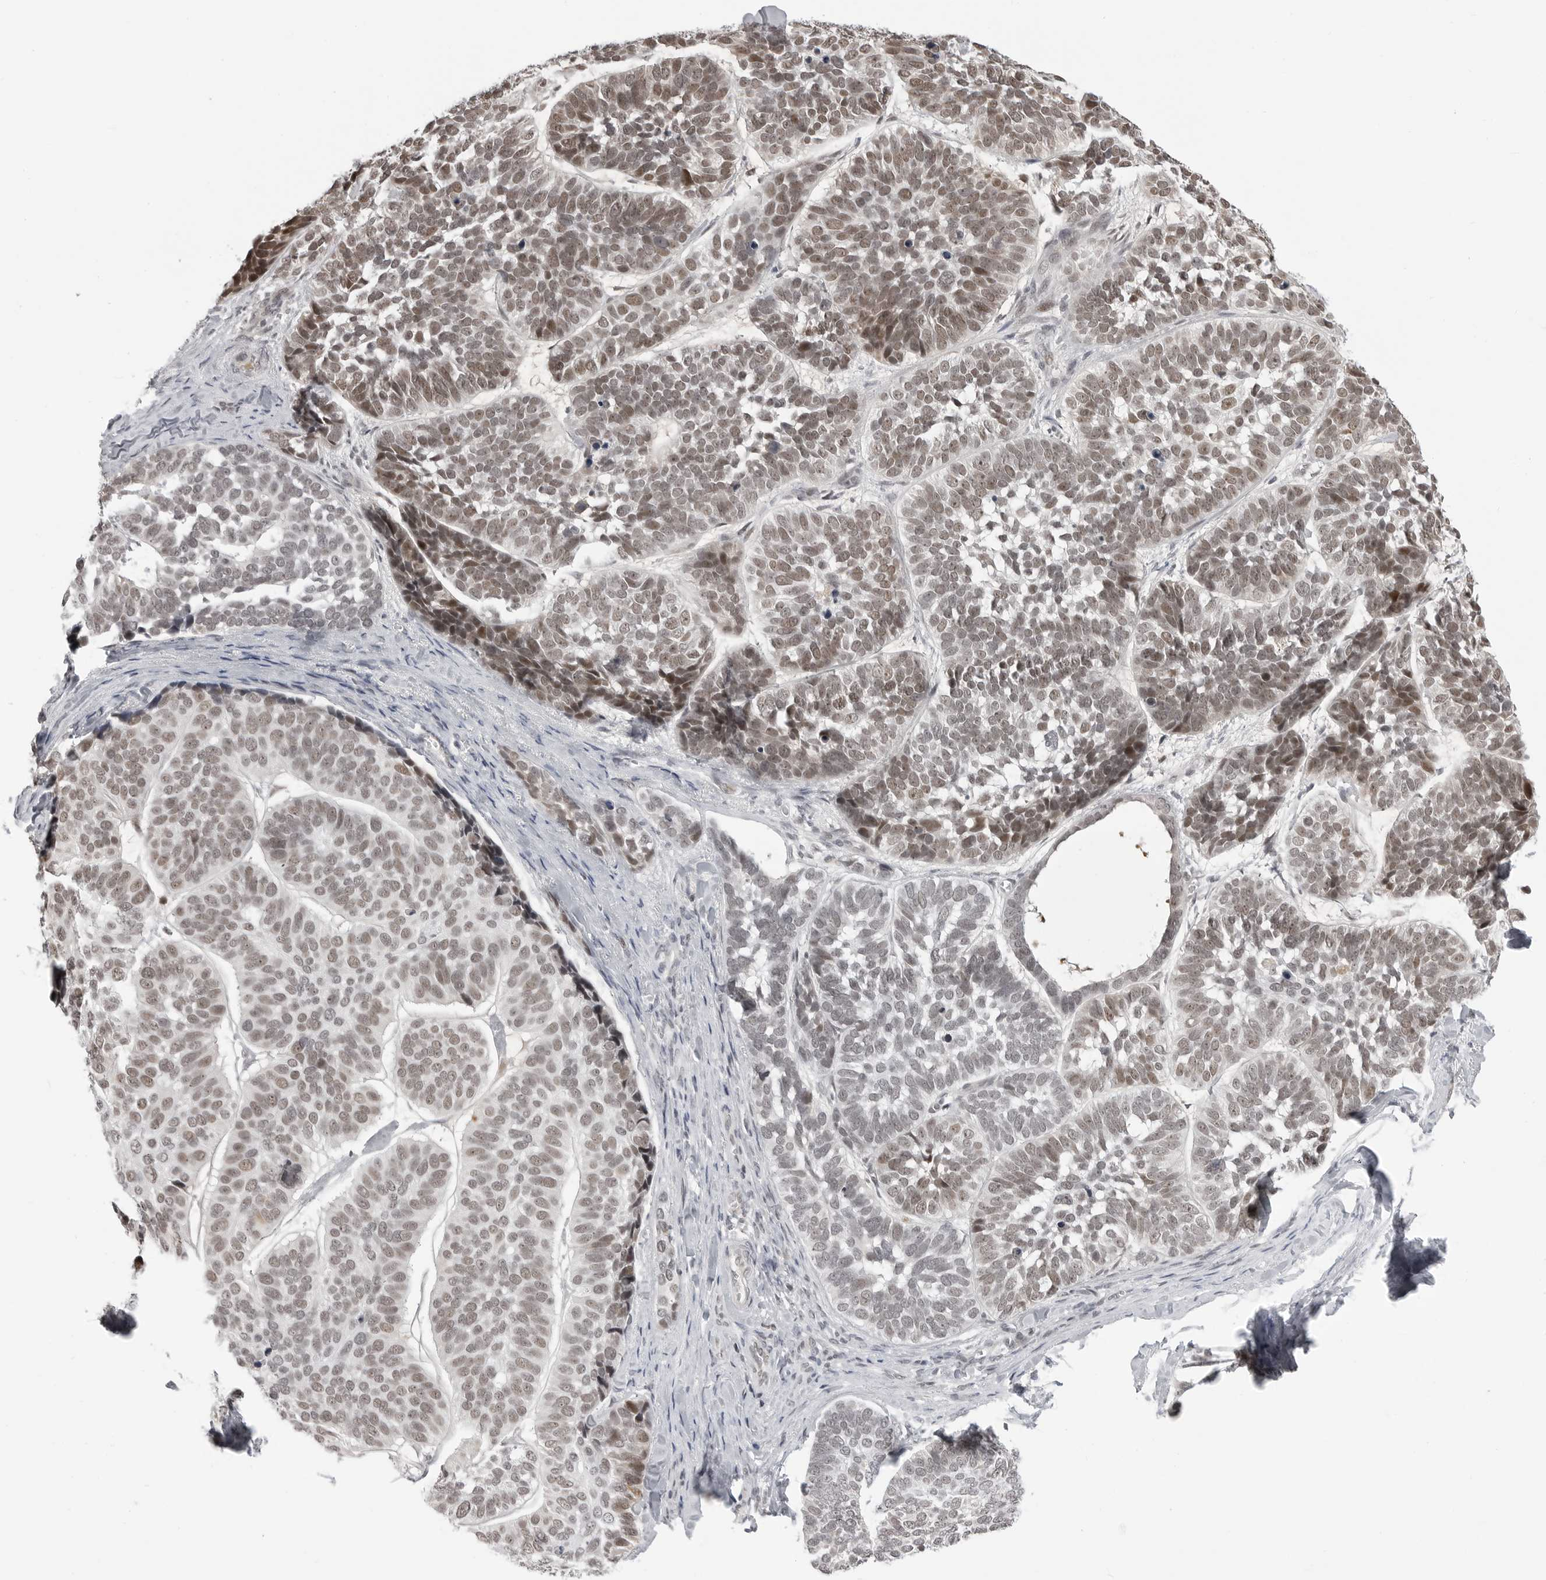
{"staining": {"intensity": "weak", "quantity": ">75%", "location": "nuclear"}, "tissue": "skin cancer", "cell_type": "Tumor cells", "image_type": "cancer", "snomed": [{"axis": "morphology", "description": "Basal cell carcinoma"}, {"axis": "topography", "description": "Skin"}], "caption": "Immunohistochemical staining of basal cell carcinoma (skin) displays low levels of weak nuclear staining in approximately >75% of tumor cells. The staining was performed using DAB to visualize the protein expression in brown, while the nuclei were stained in blue with hematoxylin (Magnification: 20x).", "gene": "PHF3", "patient": {"sex": "male", "age": 62}}